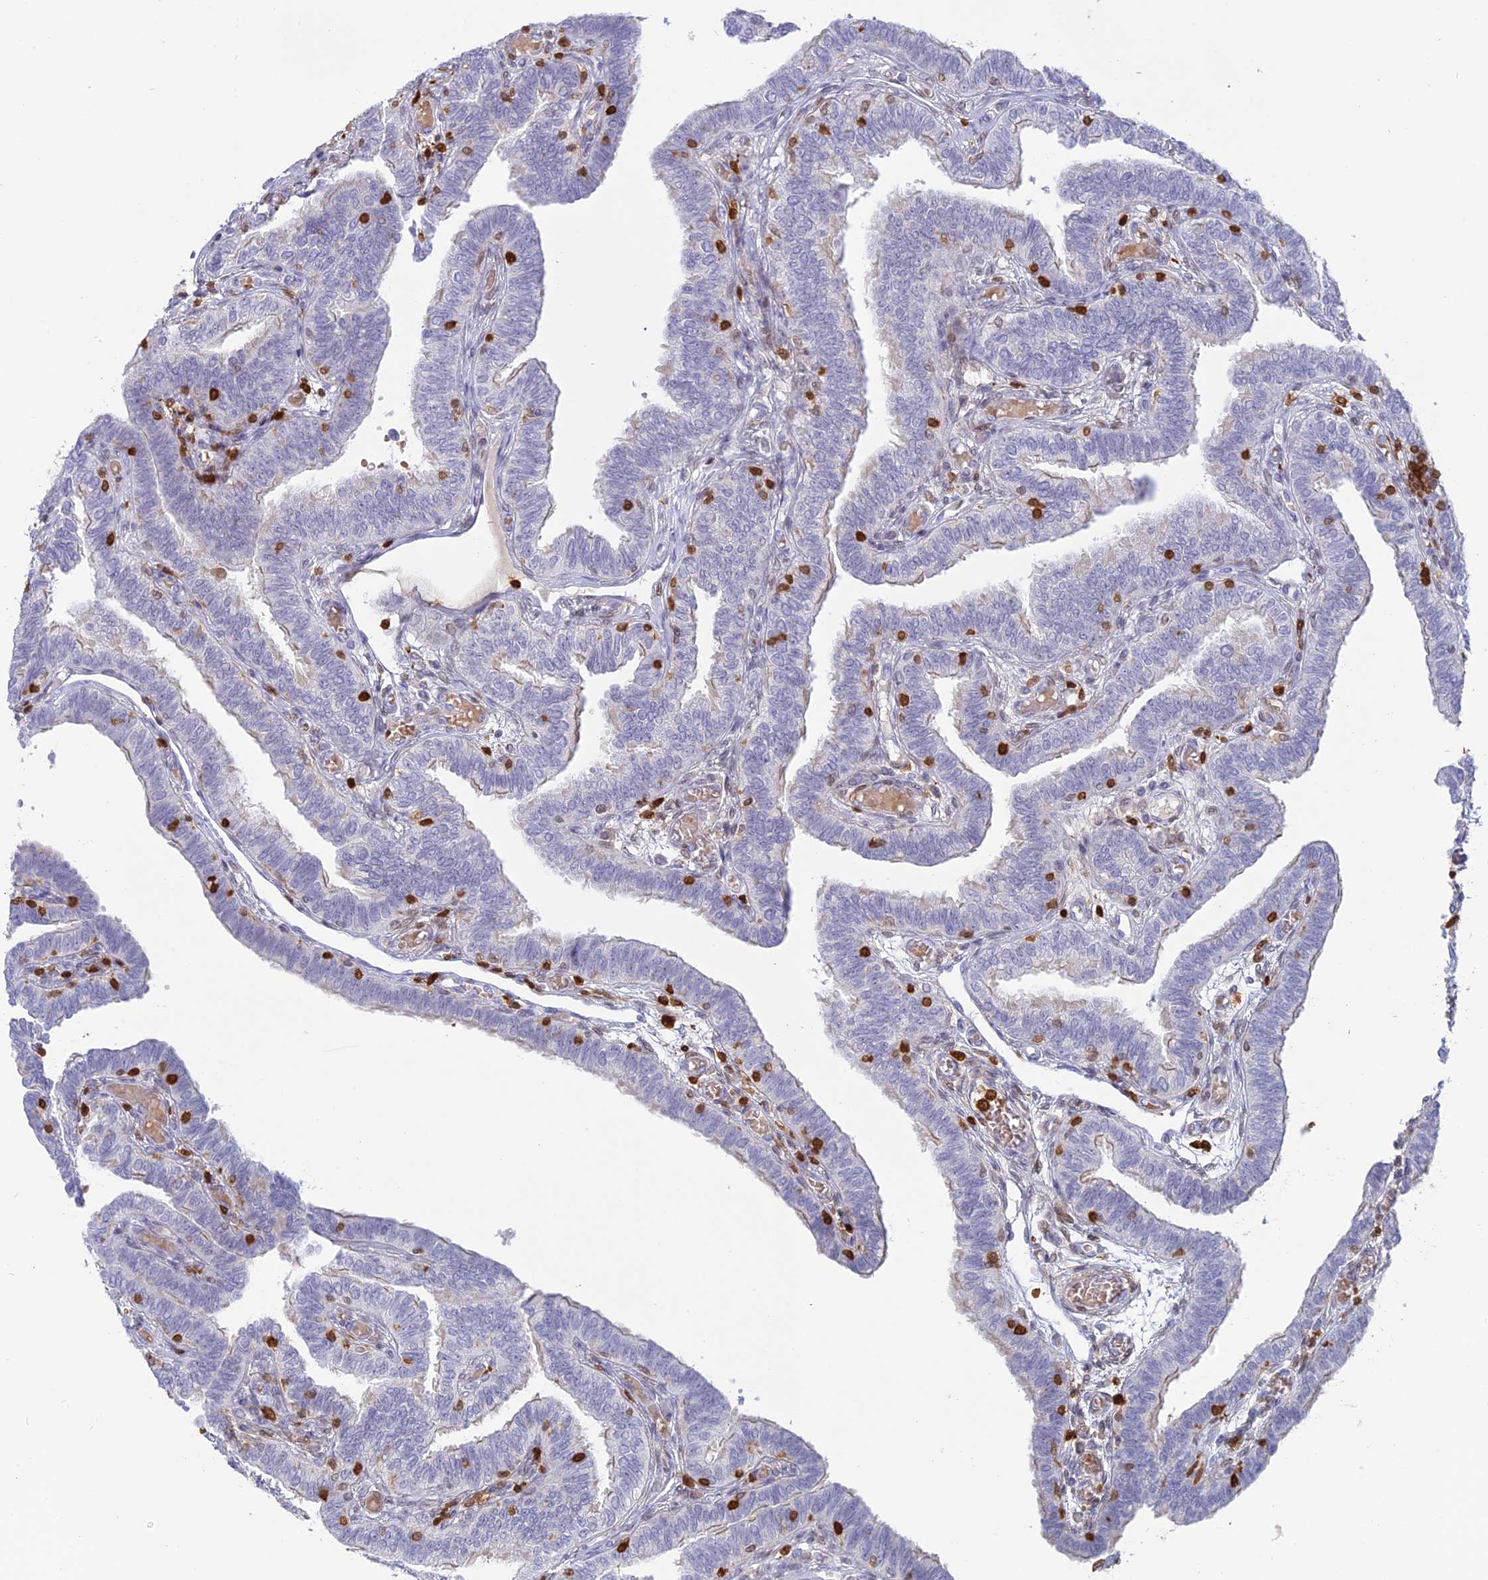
{"staining": {"intensity": "negative", "quantity": "none", "location": "none"}, "tissue": "fallopian tube", "cell_type": "Glandular cells", "image_type": "normal", "snomed": [{"axis": "morphology", "description": "Normal tissue, NOS"}, {"axis": "topography", "description": "Fallopian tube"}], "caption": "Protein analysis of benign fallopian tube shows no significant expression in glandular cells.", "gene": "PGBD4", "patient": {"sex": "female", "age": 39}}